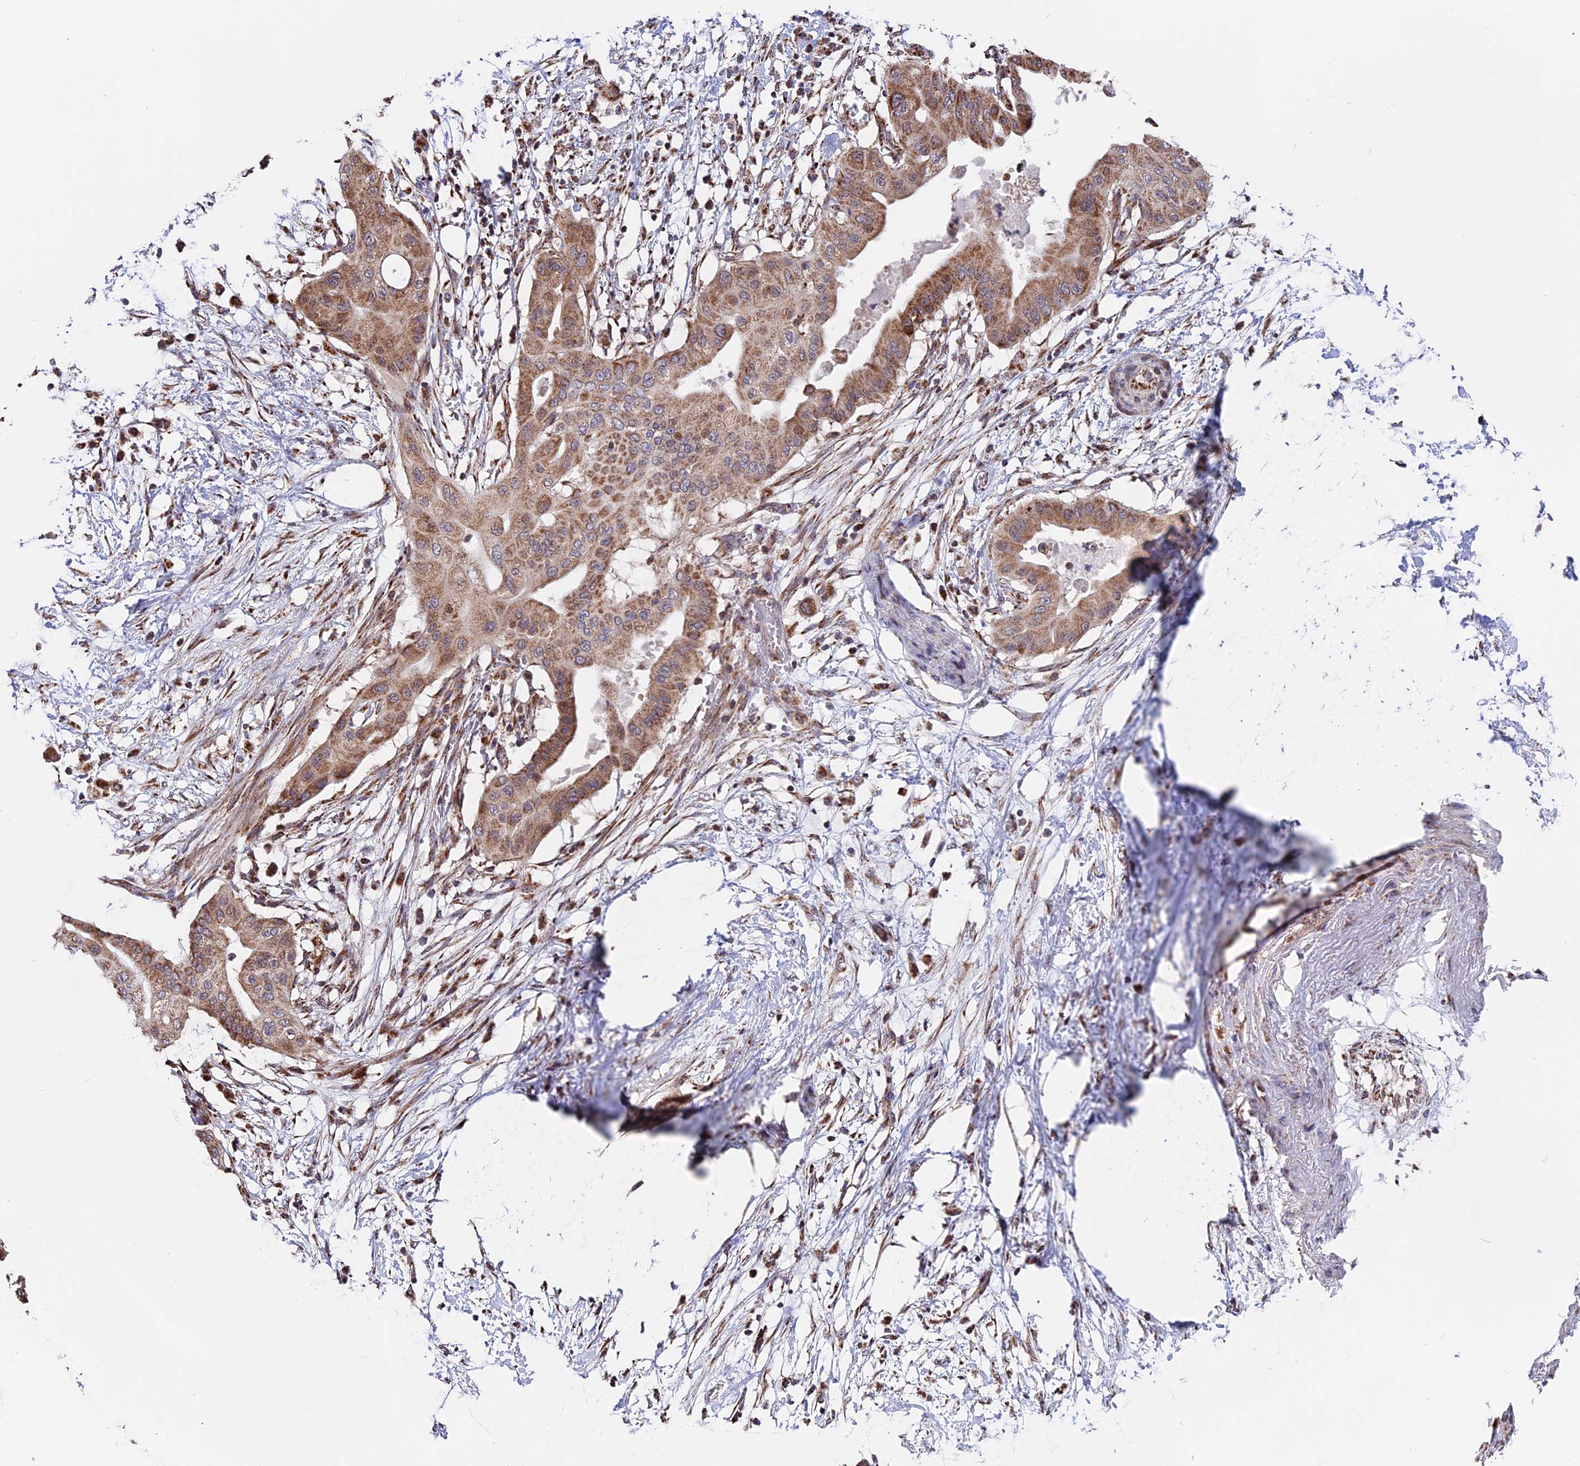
{"staining": {"intensity": "moderate", "quantity": ">75%", "location": "cytoplasmic/membranous"}, "tissue": "pancreatic cancer", "cell_type": "Tumor cells", "image_type": "cancer", "snomed": [{"axis": "morphology", "description": "Adenocarcinoma, NOS"}, {"axis": "topography", "description": "Pancreas"}], "caption": "Immunohistochemical staining of adenocarcinoma (pancreatic) demonstrates medium levels of moderate cytoplasmic/membranous protein staining in approximately >75% of tumor cells.", "gene": "FAM174C", "patient": {"sex": "male", "age": 68}}